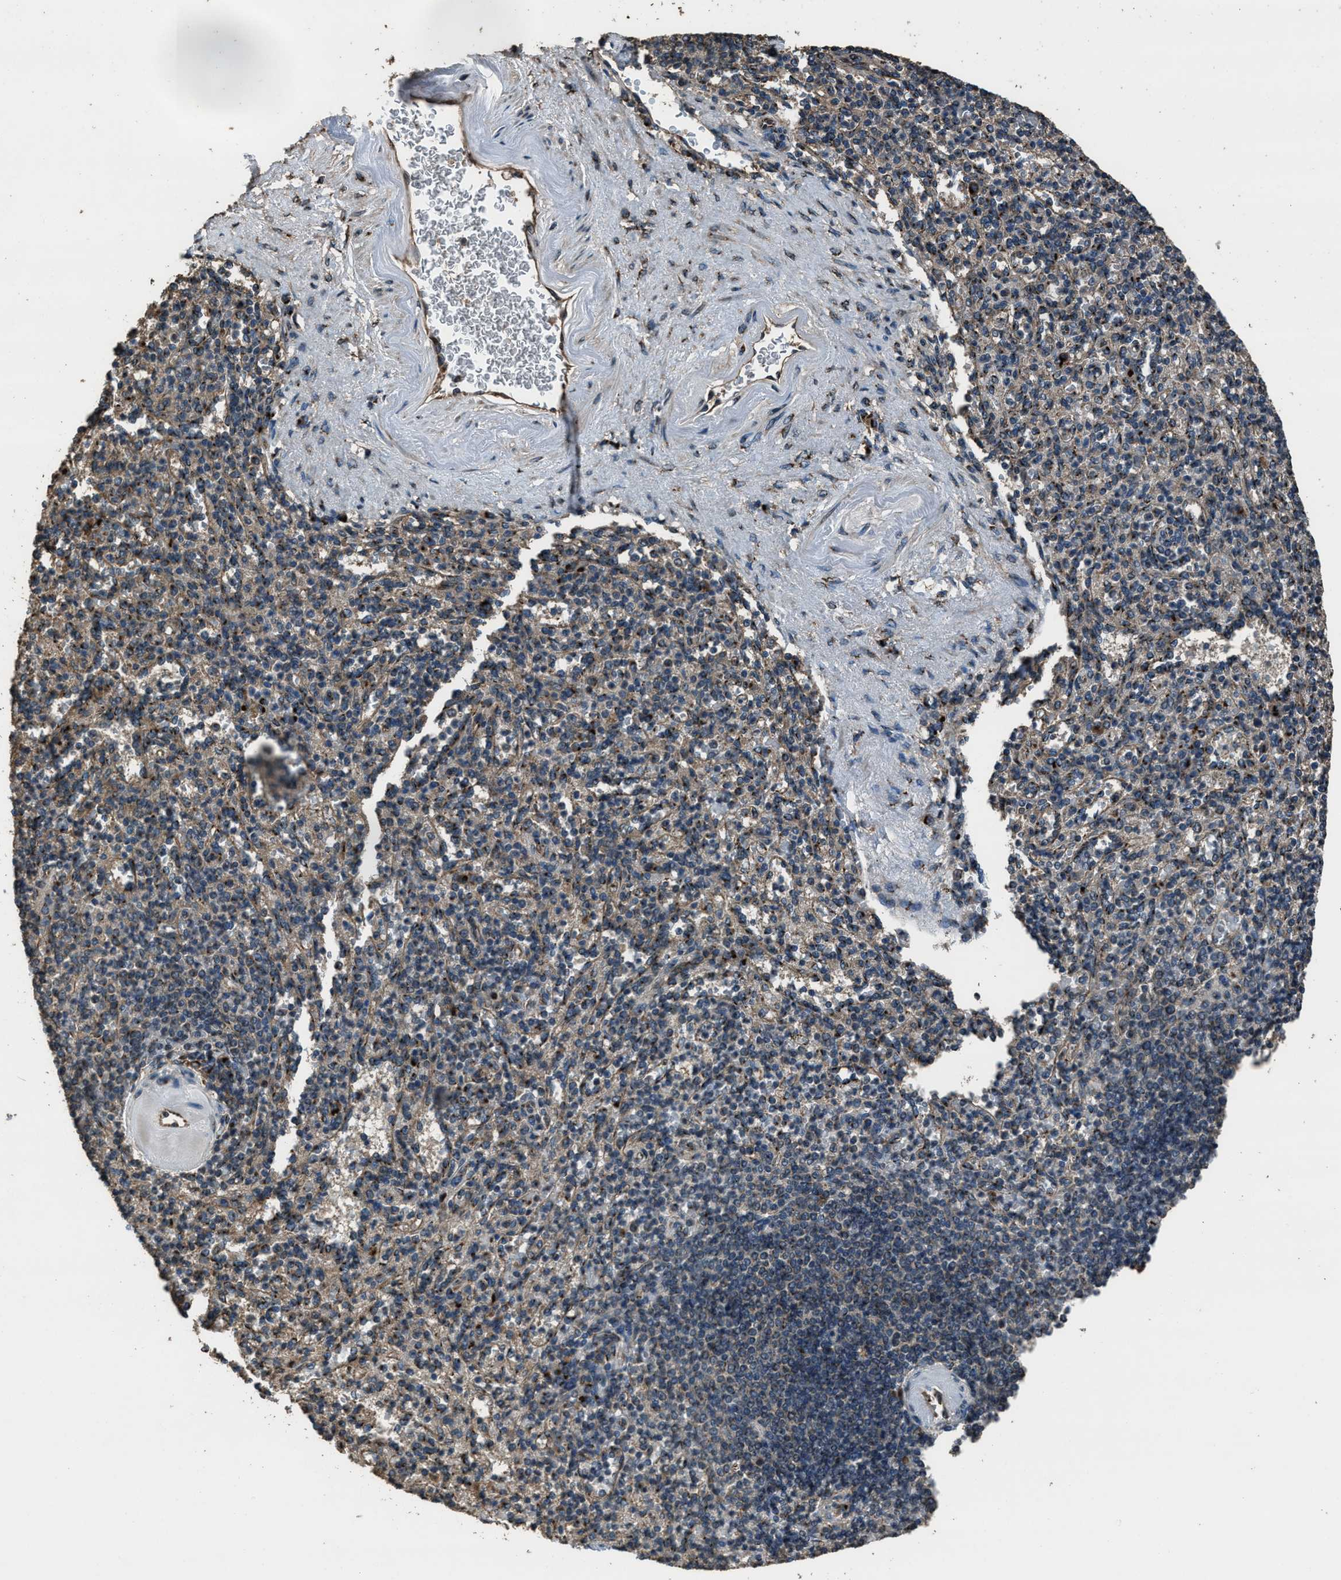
{"staining": {"intensity": "strong", "quantity": "25%-75%", "location": "cytoplasmic/membranous"}, "tissue": "spleen", "cell_type": "Cells in red pulp", "image_type": "normal", "snomed": [{"axis": "morphology", "description": "Normal tissue, NOS"}, {"axis": "topography", "description": "Spleen"}], "caption": "Spleen stained with a brown dye demonstrates strong cytoplasmic/membranous positive positivity in about 25%-75% of cells in red pulp.", "gene": "SLC38A10", "patient": {"sex": "female", "age": 74}}